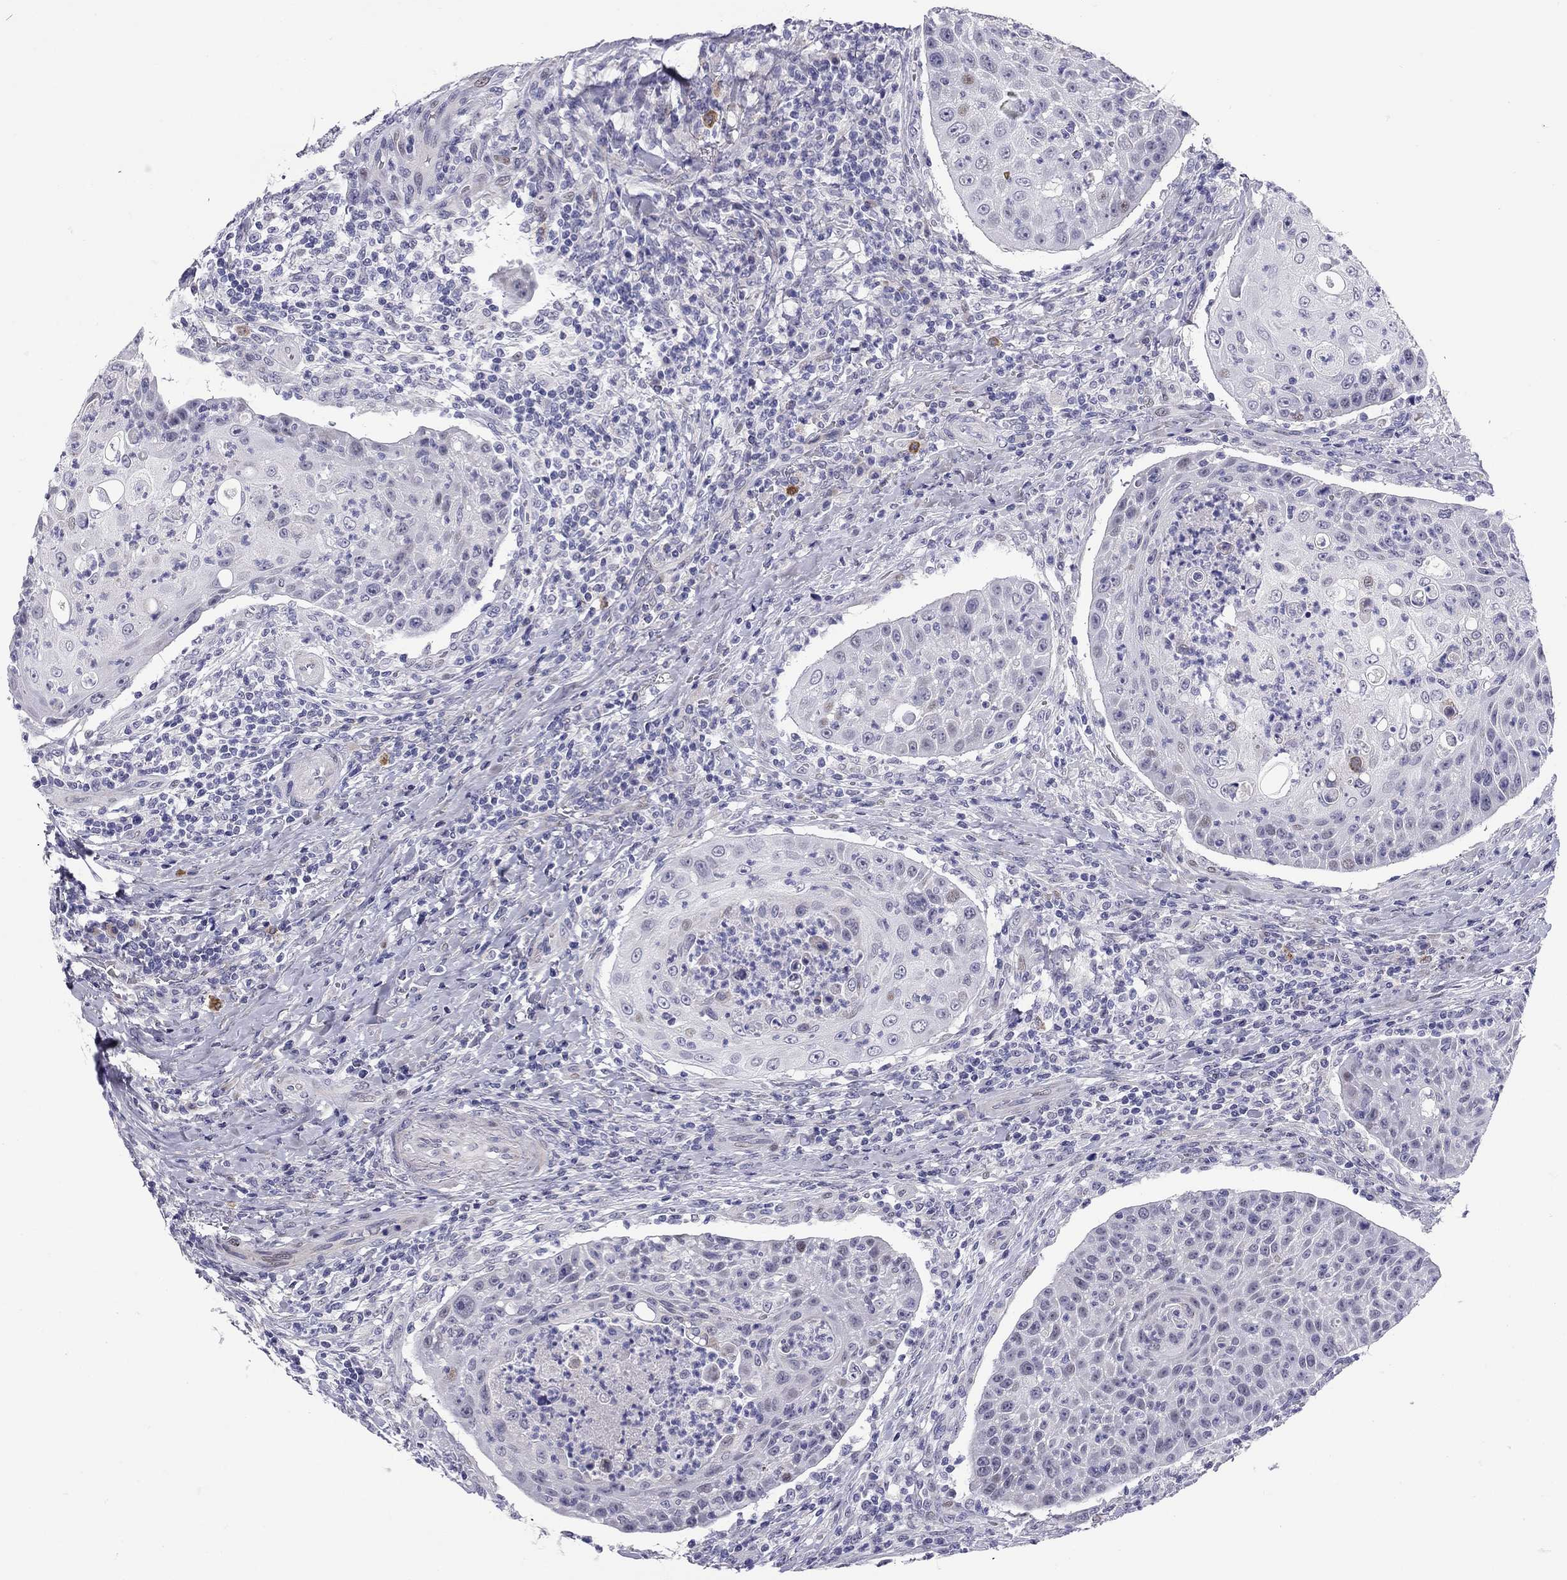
{"staining": {"intensity": "negative", "quantity": "none", "location": "none"}, "tissue": "head and neck cancer", "cell_type": "Tumor cells", "image_type": "cancer", "snomed": [{"axis": "morphology", "description": "Squamous cell carcinoma, NOS"}, {"axis": "topography", "description": "Head-Neck"}], "caption": "There is no significant positivity in tumor cells of squamous cell carcinoma (head and neck).", "gene": "C8orf88", "patient": {"sex": "male", "age": 69}}